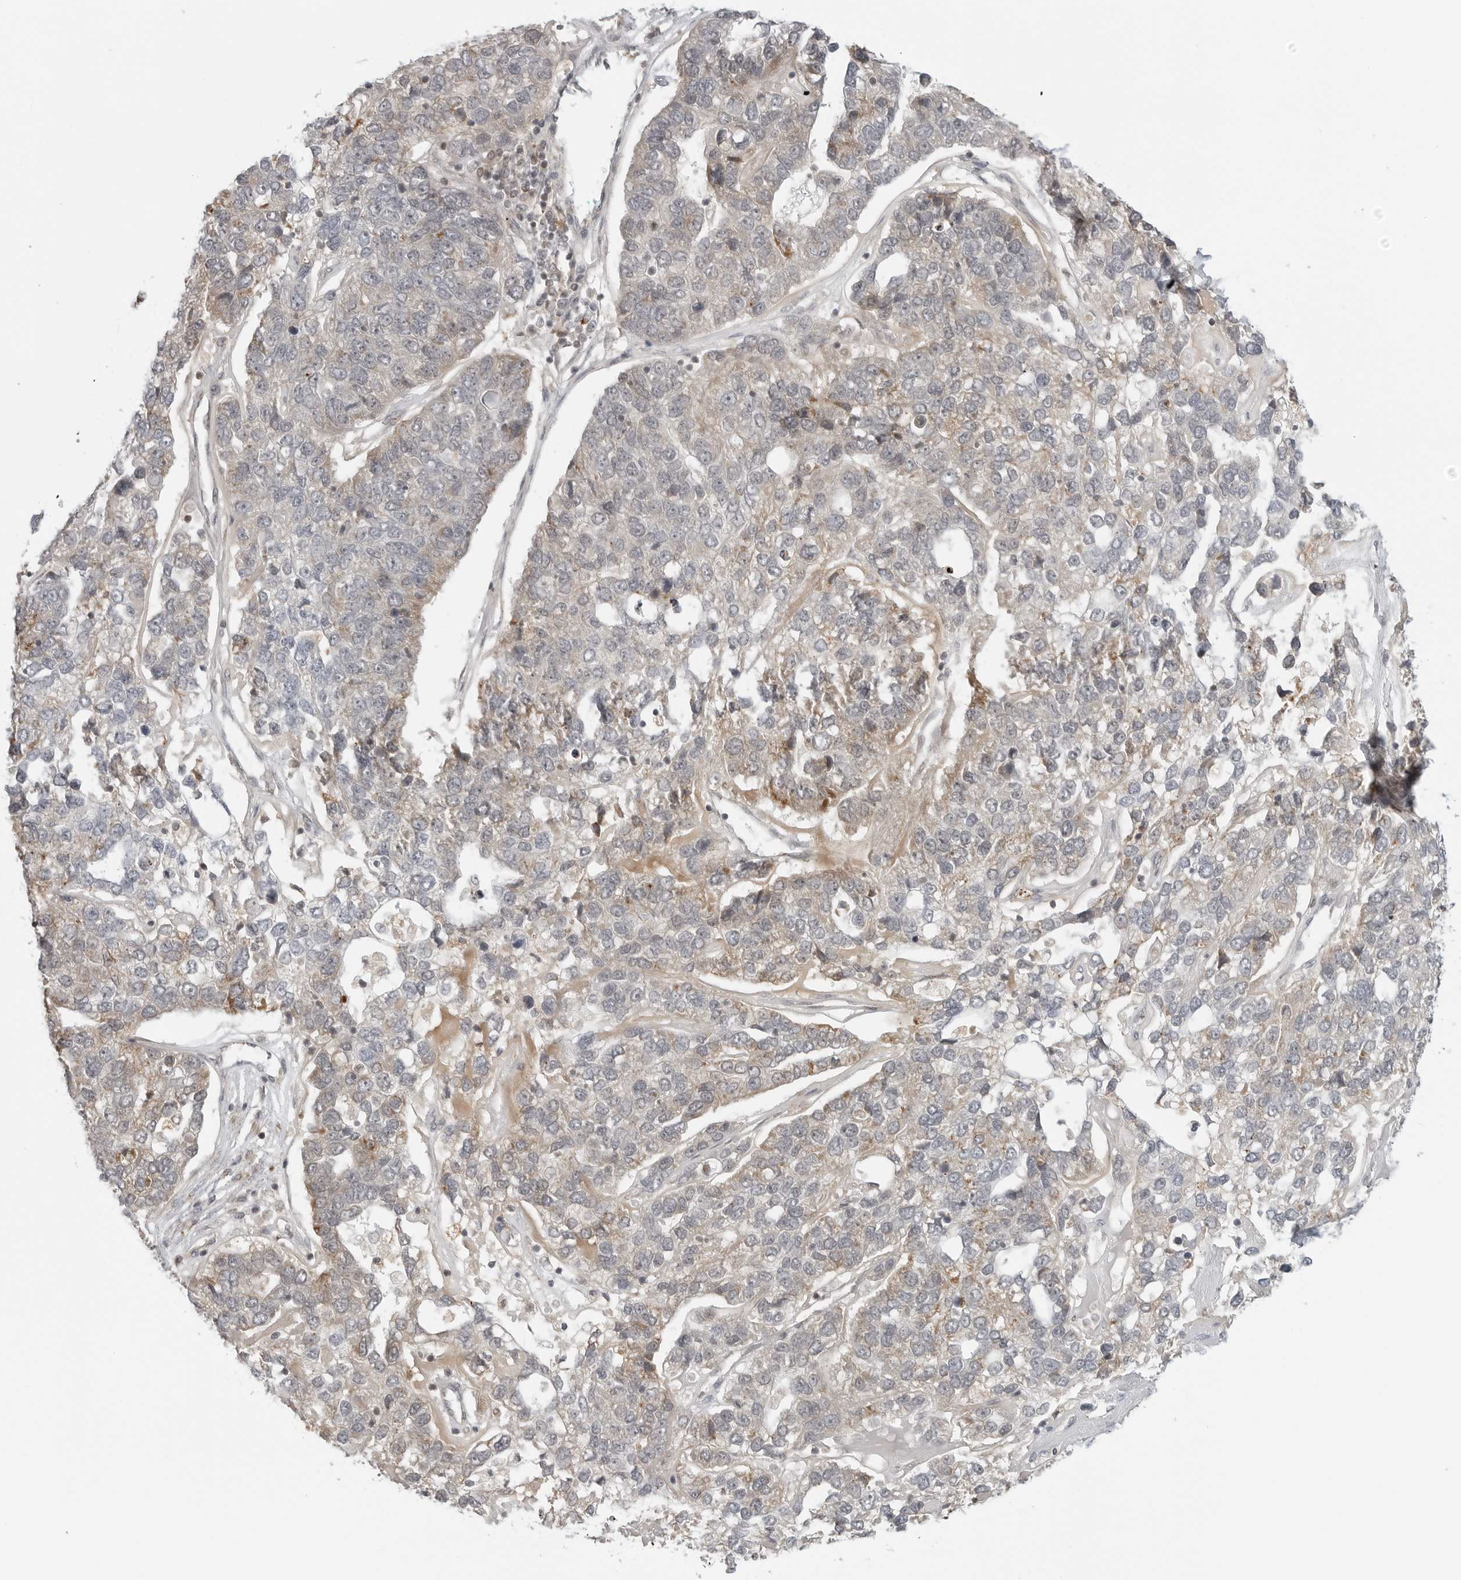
{"staining": {"intensity": "weak", "quantity": "<25%", "location": "cytoplasmic/membranous"}, "tissue": "pancreatic cancer", "cell_type": "Tumor cells", "image_type": "cancer", "snomed": [{"axis": "morphology", "description": "Adenocarcinoma, NOS"}, {"axis": "topography", "description": "Pancreas"}], "caption": "Photomicrograph shows no significant protein positivity in tumor cells of pancreatic adenocarcinoma.", "gene": "PEX2", "patient": {"sex": "female", "age": 61}}